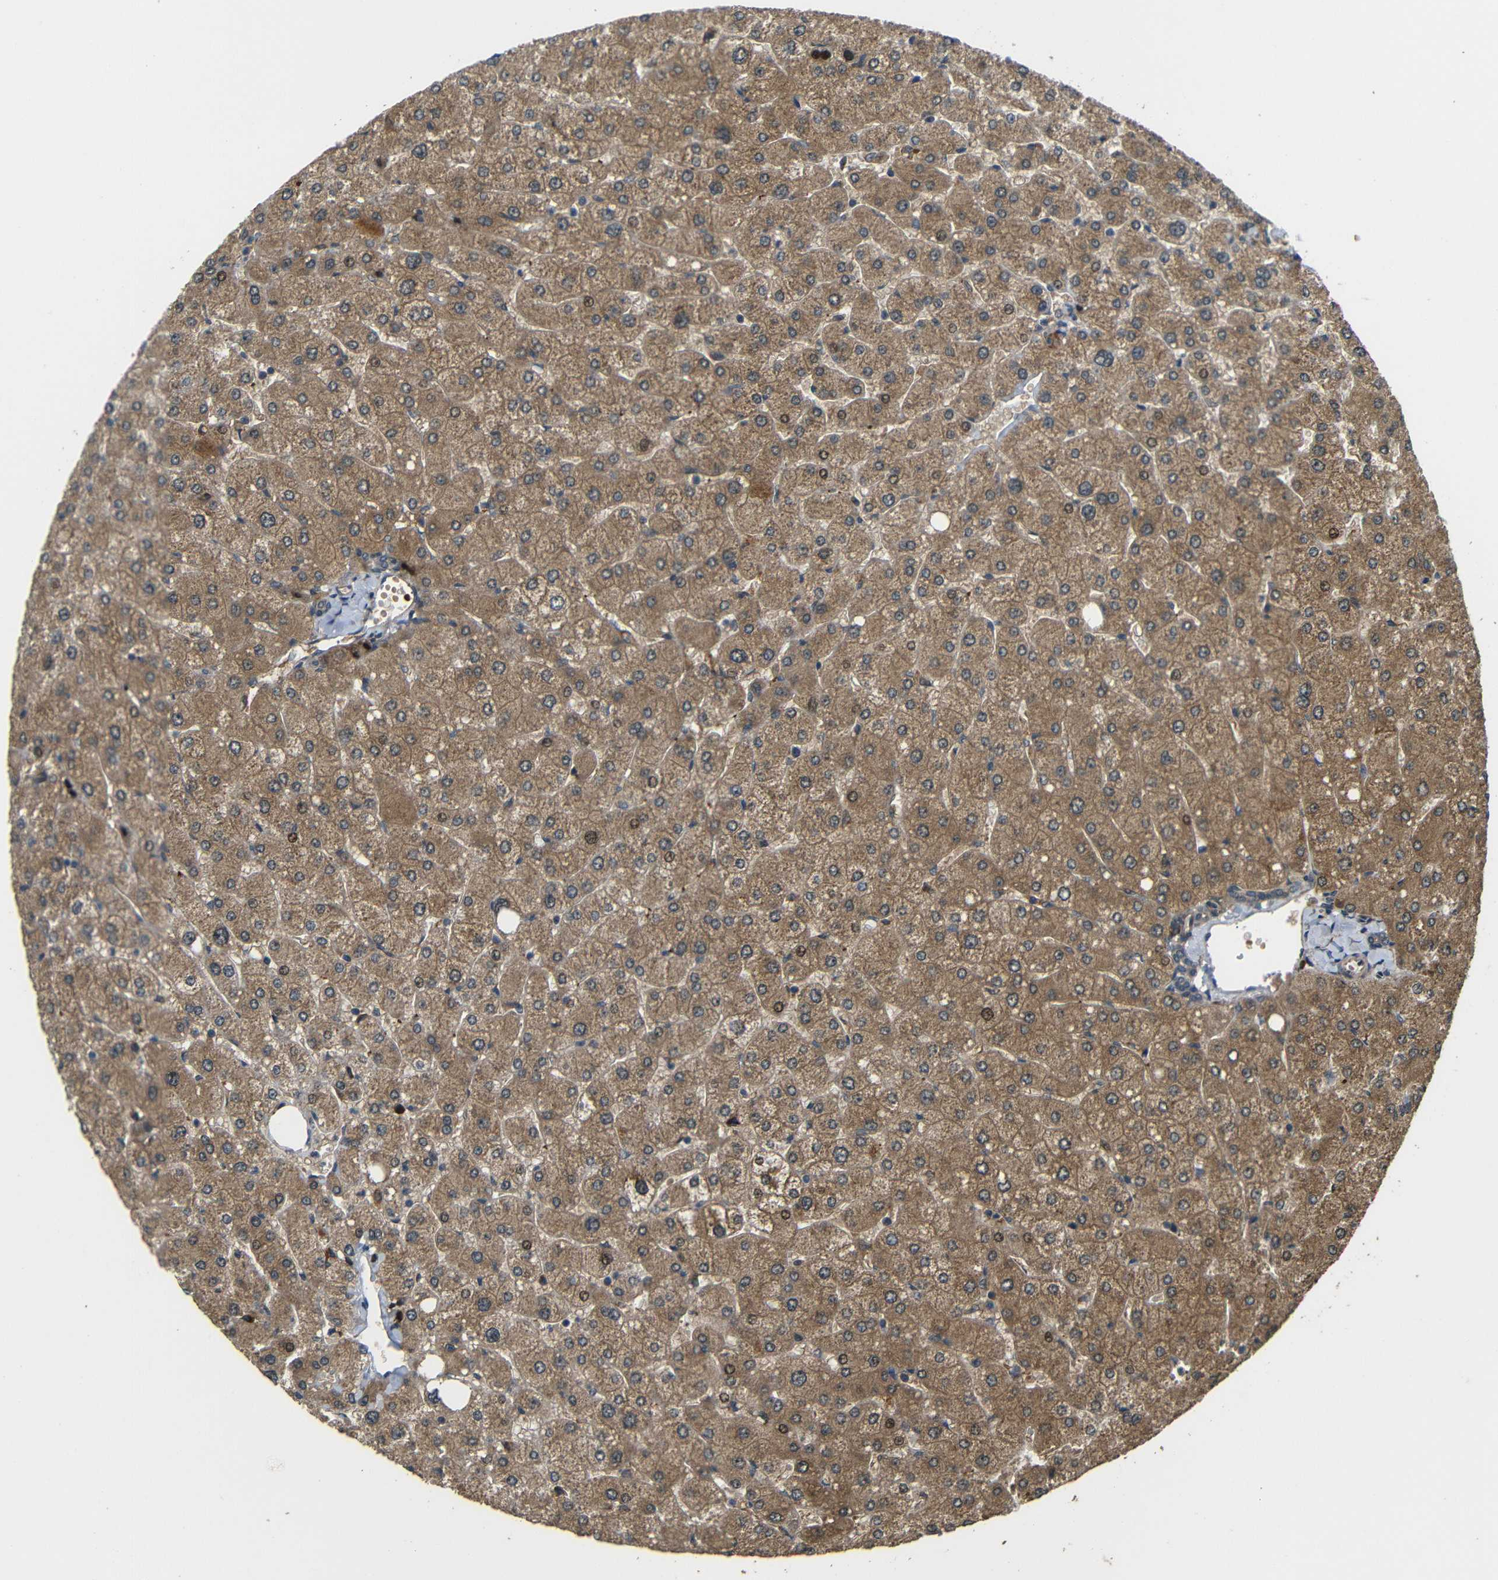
{"staining": {"intensity": "weak", "quantity": ">75%", "location": "cytoplasmic/membranous"}, "tissue": "liver", "cell_type": "Cholangiocytes", "image_type": "normal", "snomed": [{"axis": "morphology", "description": "Normal tissue, NOS"}, {"axis": "topography", "description": "Liver"}], "caption": "An image of liver stained for a protein demonstrates weak cytoplasmic/membranous brown staining in cholangiocytes.", "gene": "EPHB2", "patient": {"sex": "male", "age": 55}}